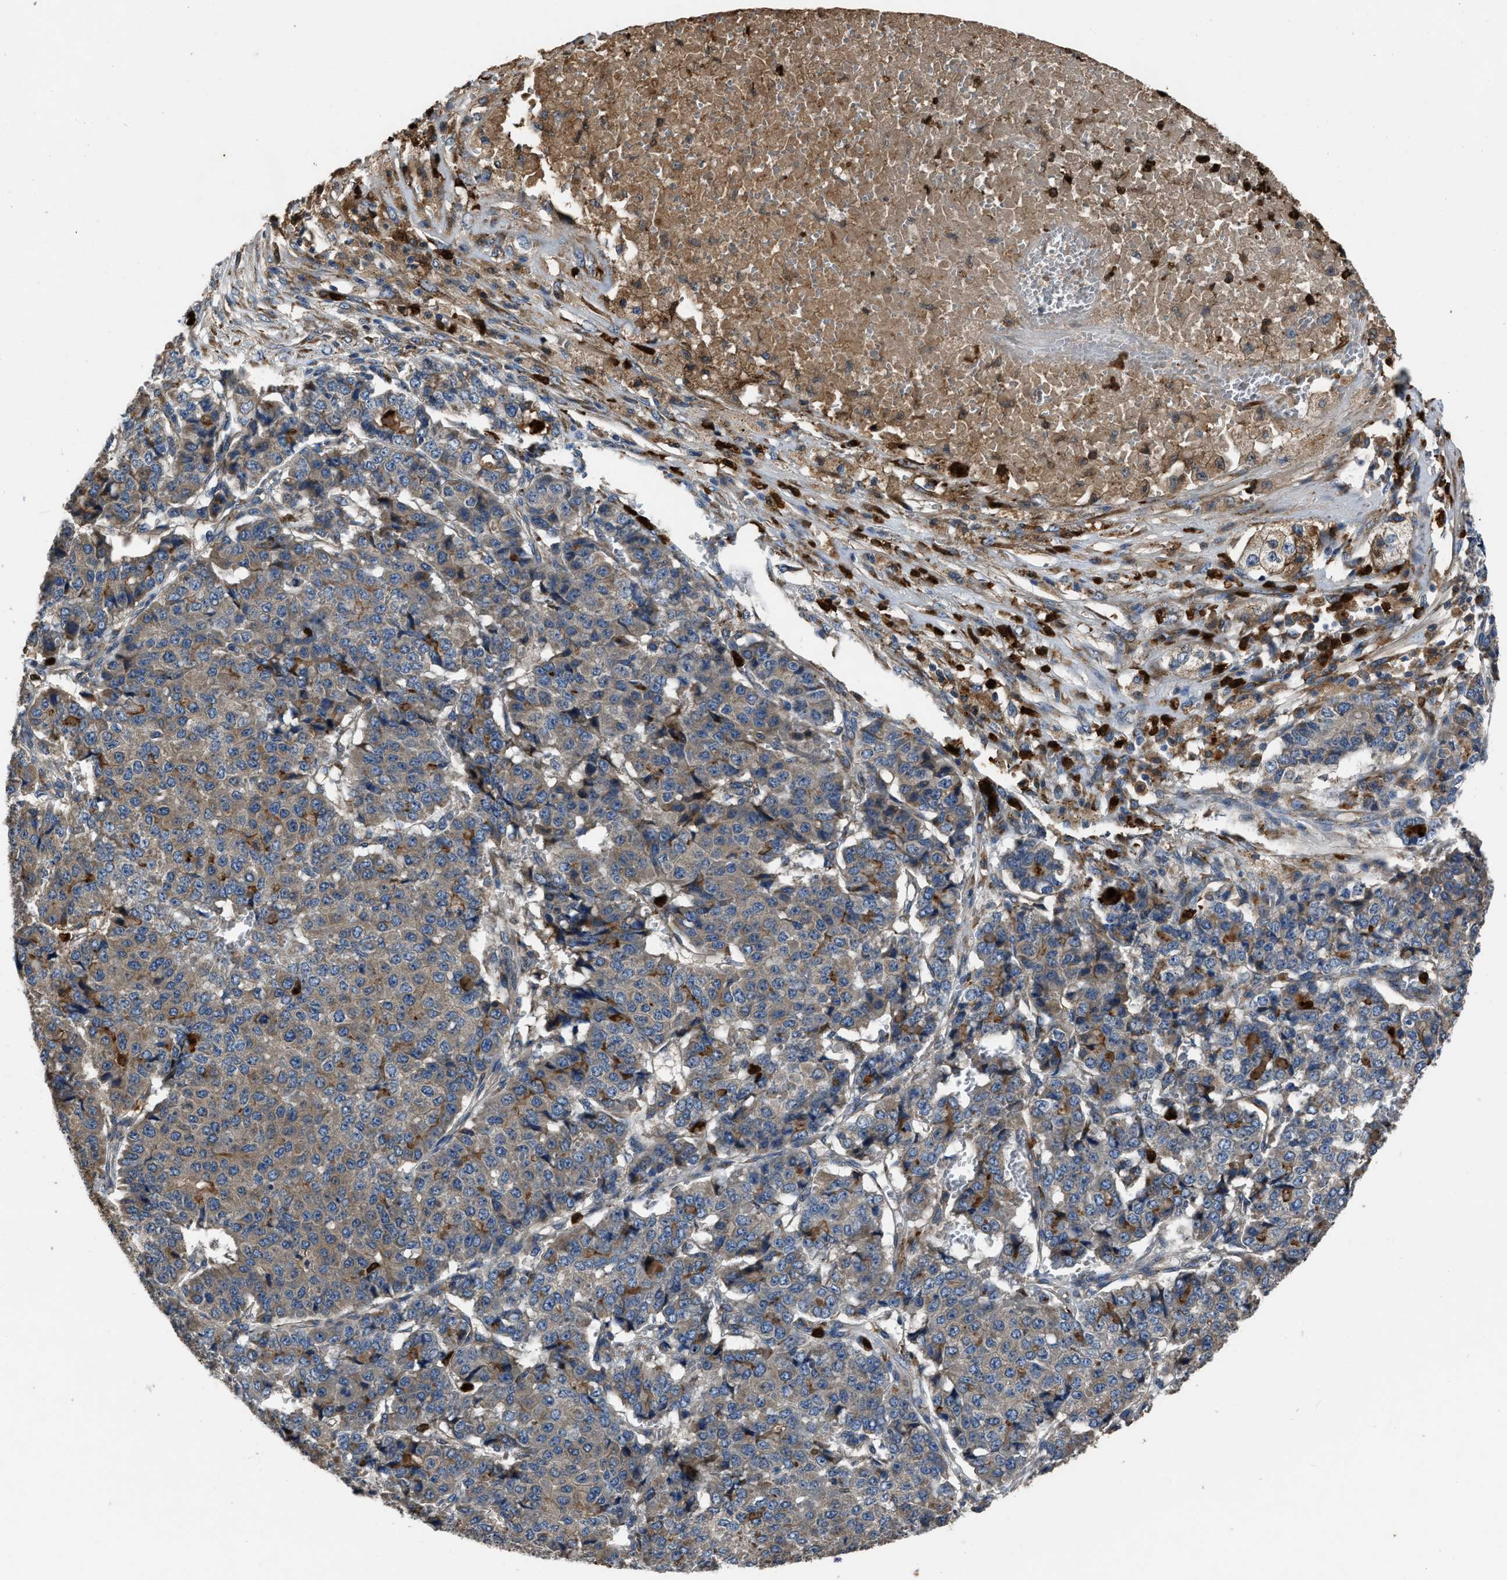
{"staining": {"intensity": "weak", "quantity": "25%-75%", "location": "cytoplasmic/membranous"}, "tissue": "pancreatic cancer", "cell_type": "Tumor cells", "image_type": "cancer", "snomed": [{"axis": "morphology", "description": "Adenocarcinoma, NOS"}, {"axis": "topography", "description": "Pancreas"}], "caption": "DAB (3,3'-diaminobenzidine) immunohistochemical staining of human pancreatic cancer reveals weak cytoplasmic/membranous protein positivity in approximately 25%-75% of tumor cells. Immunohistochemistry stains the protein of interest in brown and the nuclei are stained blue.", "gene": "ANGPT1", "patient": {"sex": "male", "age": 50}}